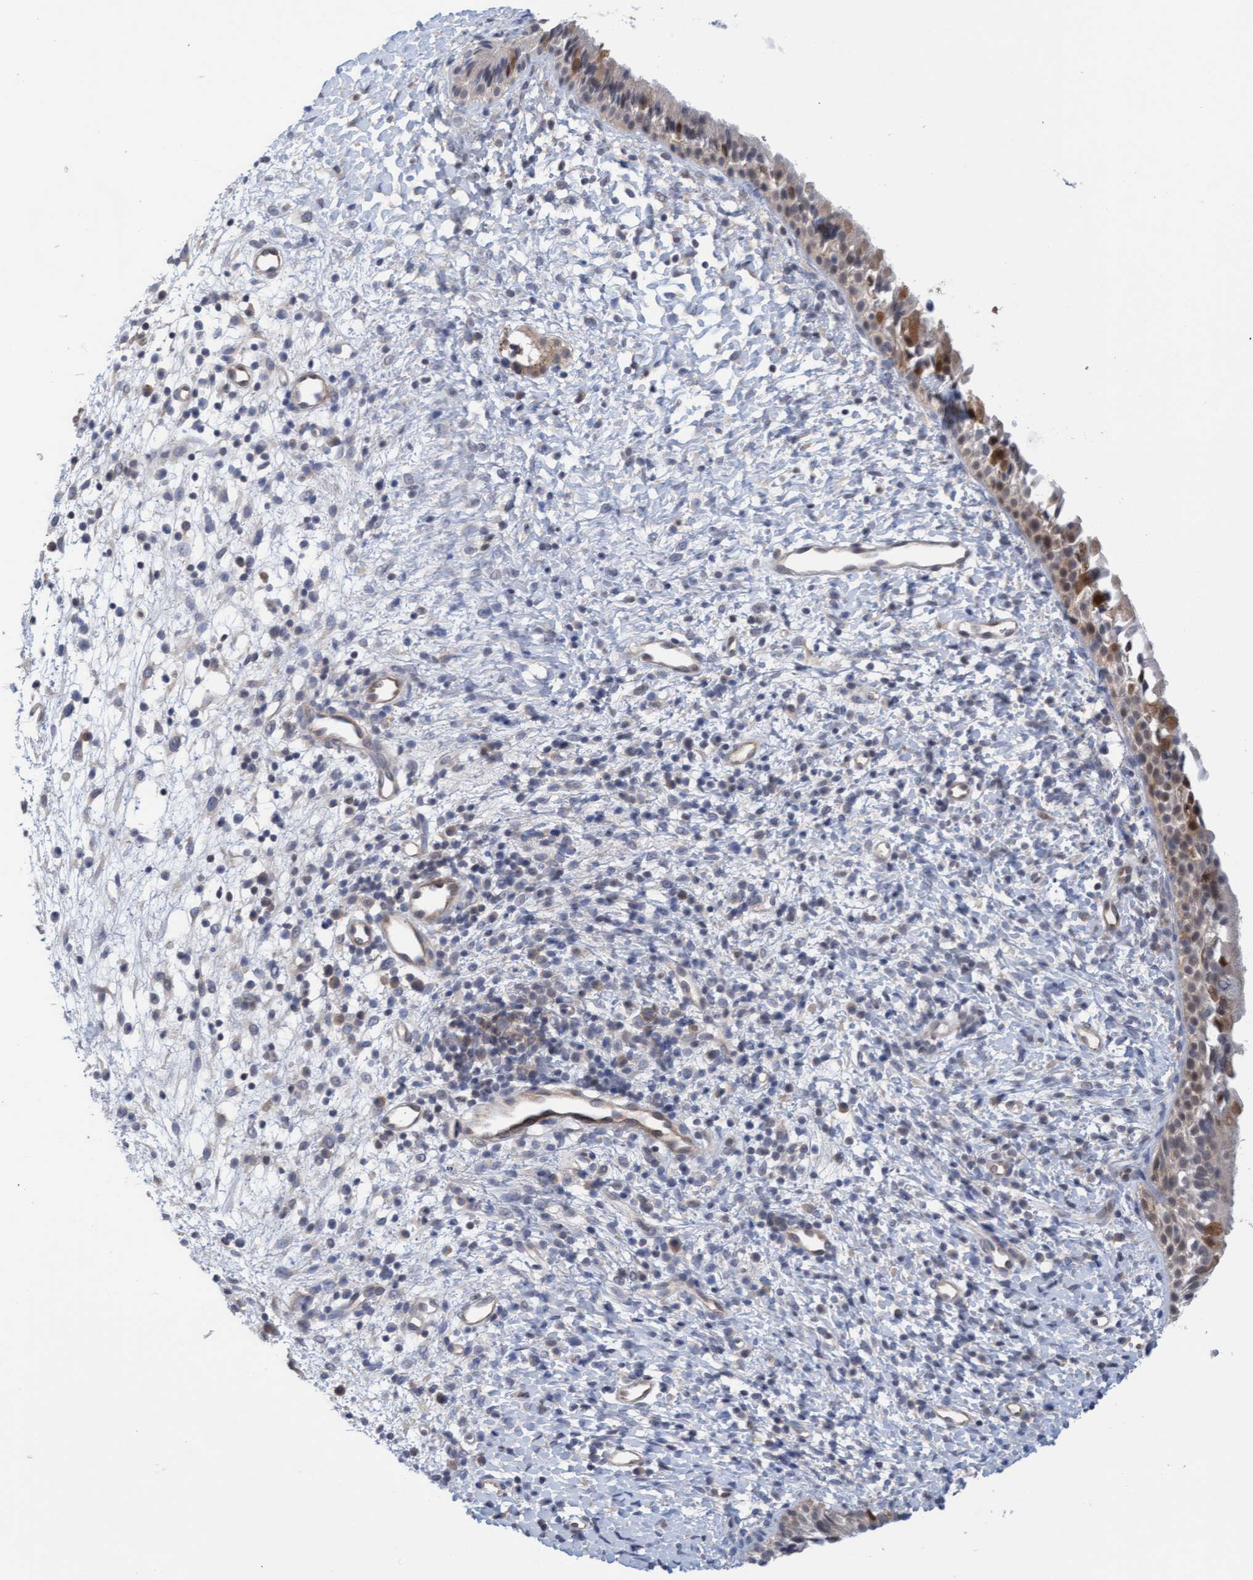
{"staining": {"intensity": "moderate", "quantity": "<25%", "location": "cytoplasmic/membranous"}, "tissue": "nasopharynx", "cell_type": "Respiratory epithelial cells", "image_type": "normal", "snomed": [{"axis": "morphology", "description": "Normal tissue, NOS"}, {"axis": "topography", "description": "Nasopharynx"}], "caption": "Immunohistochemistry (IHC) staining of benign nasopharynx, which displays low levels of moderate cytoplasmic/membranous positivity in approximately <25% of respiratory epithelial cells indicating moderate cytoplasmic/membranous protein staining. The staining was performed using DAB (brown) for protein detection and nuclei were counterstained in hematoxylin (blue).", "gene": "AMZ2", "patient": {"sex": "male", "age": 22}}